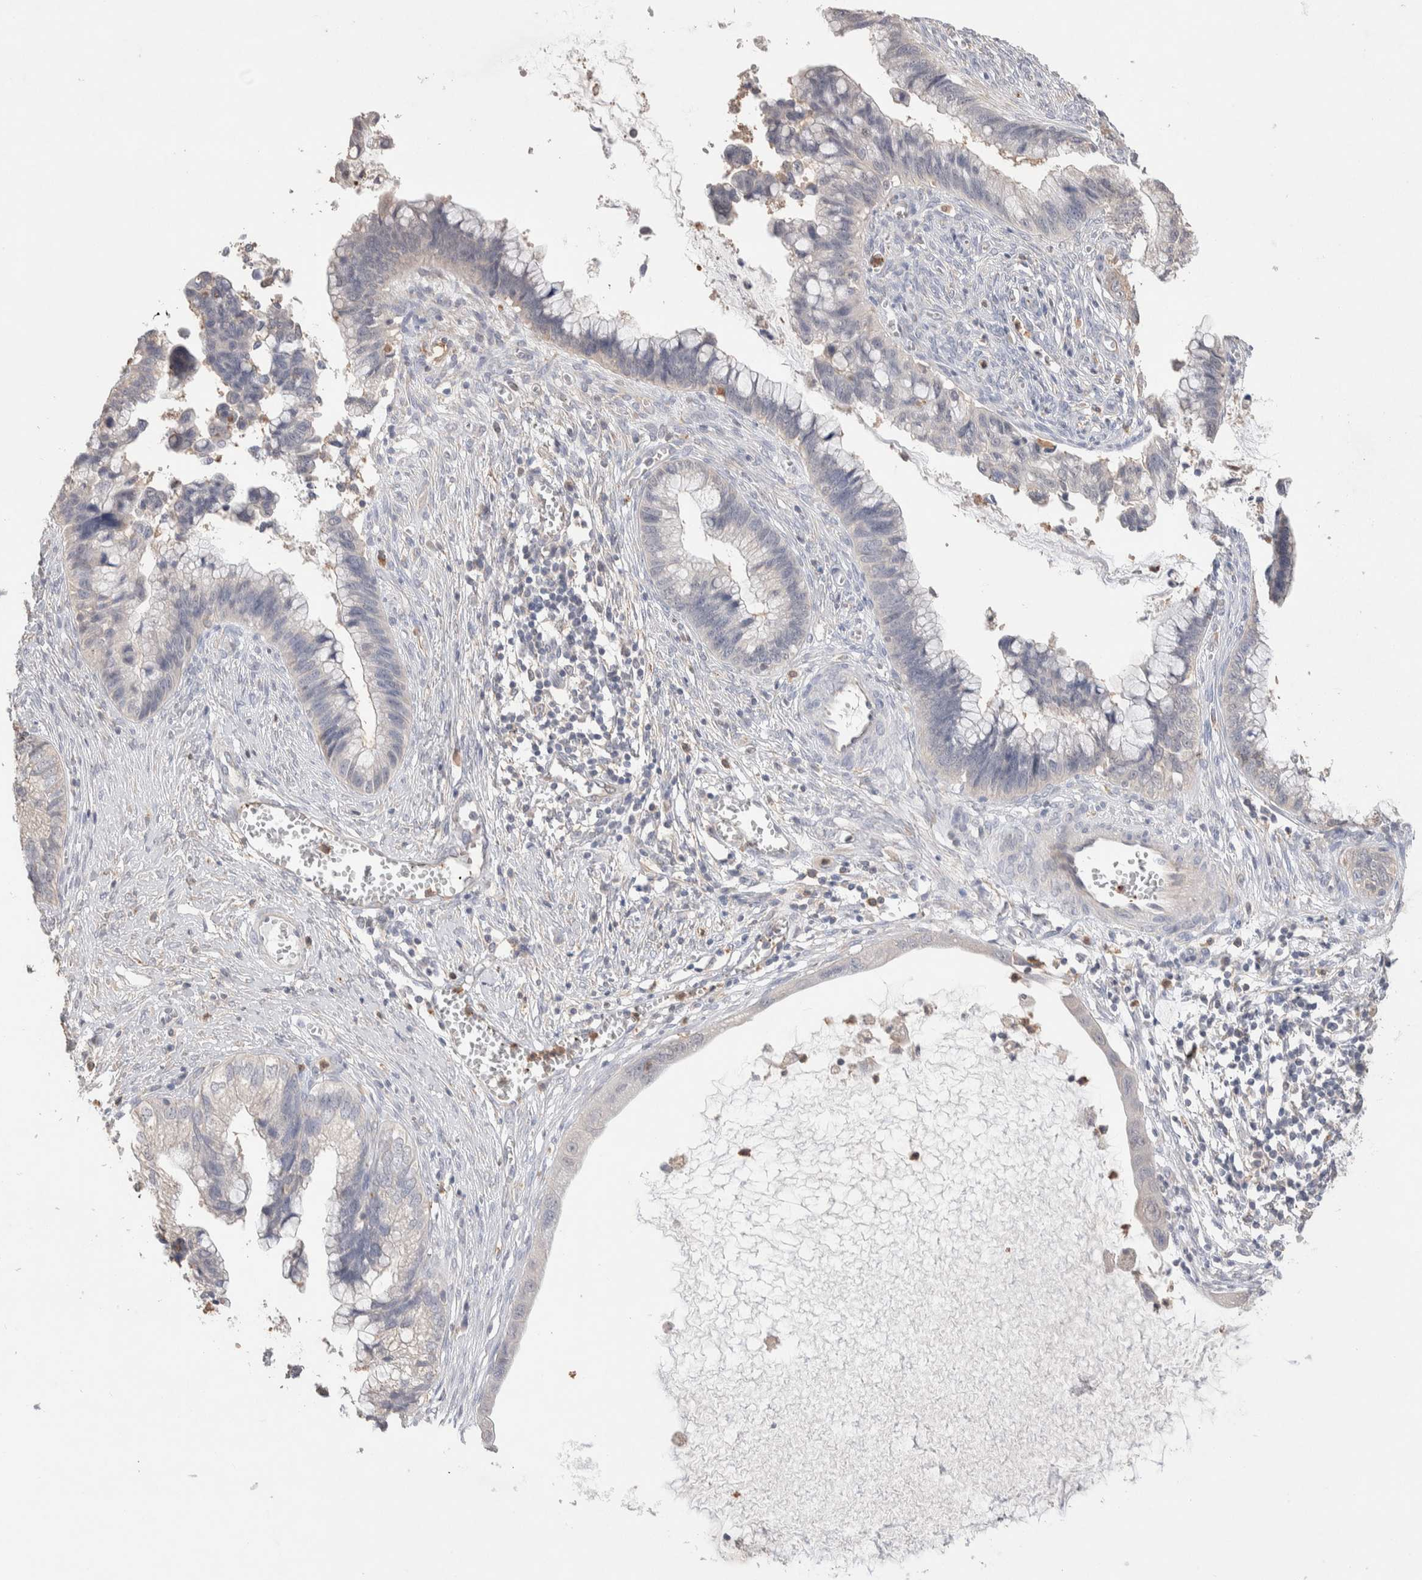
{"staining": {"intensity": "negative", "quantity": "none", "location": "none"}, "tissue": "cervical cancer", "cell_type": "Tumor cells", "image_type": "cancer", "snomed": [{"axis": "morphology", "description": "Adenocarcinoma, NOS"}, {"axis": "topography", "description": "Cervix"}], "caption": "DAB immunohistochemical staining of human cervical cancer (adenocarcinoma) reveals no significant staining in tumor cells.", "gene": "FFAR2", "patient": {"sex": "female", "age": 44}}